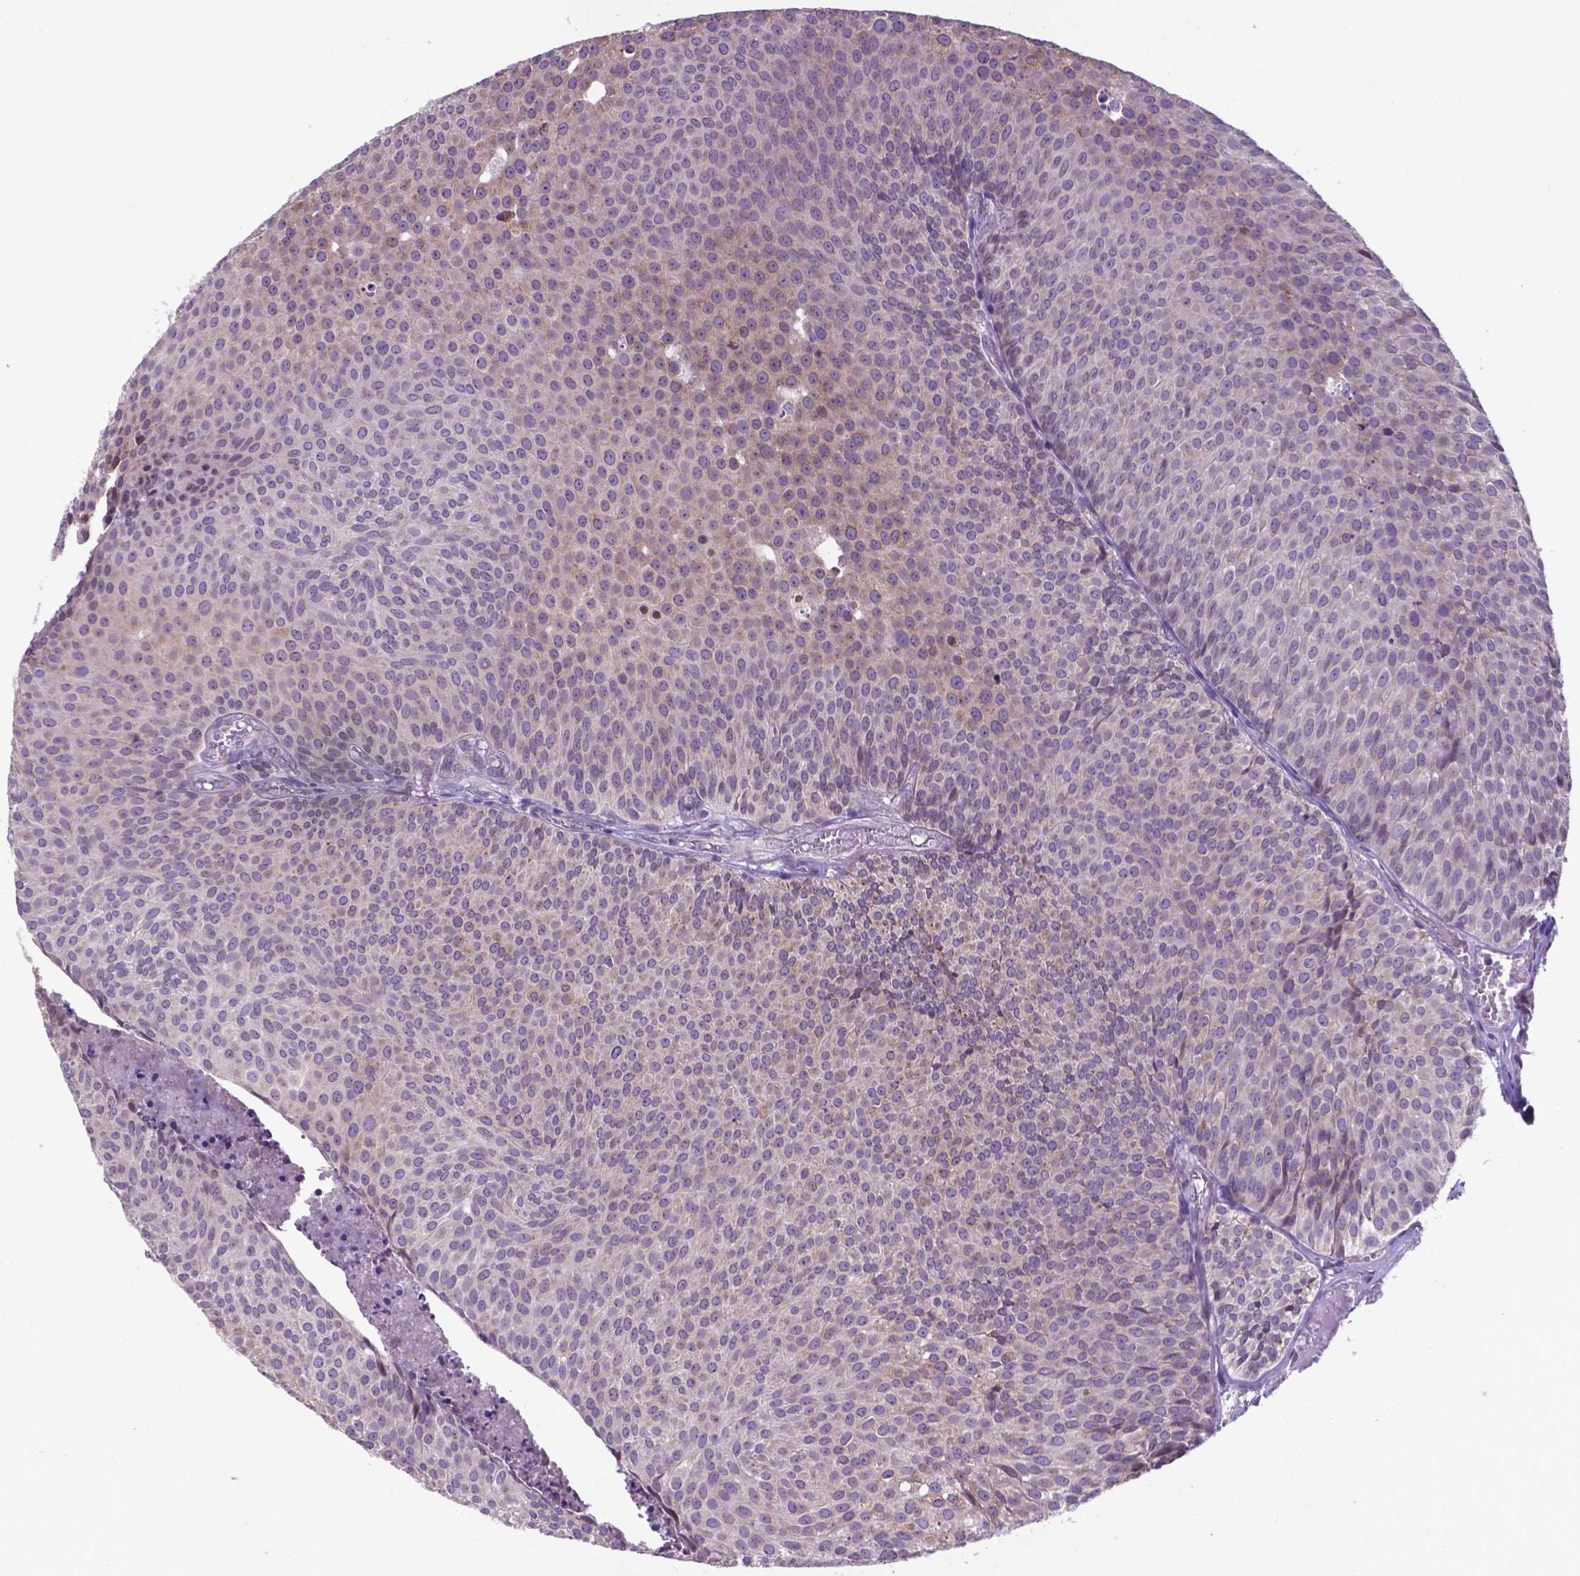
{"staining": {"intensity": "weak", "quantity": "25%-75%", "location": "cytoplasmic/membranous"}, "tissue": "urothelial cancer", "cell_type": "Tumor cells", "image_type": "cancer", "snomed": [{"axis": "morphology", "description": "Urothelial carcinoma, Low grade"}, {"axis": "topography", "description": "Urinary bladder"}], "caption": "IHC of low-grade urothelial carcinoma displays low levels of weak cytoplasmic/membranous staining in about 25%-75% of tumor cells.", "gene": "WDR83OS", "patient": {"sex": "male", "age": 63}}